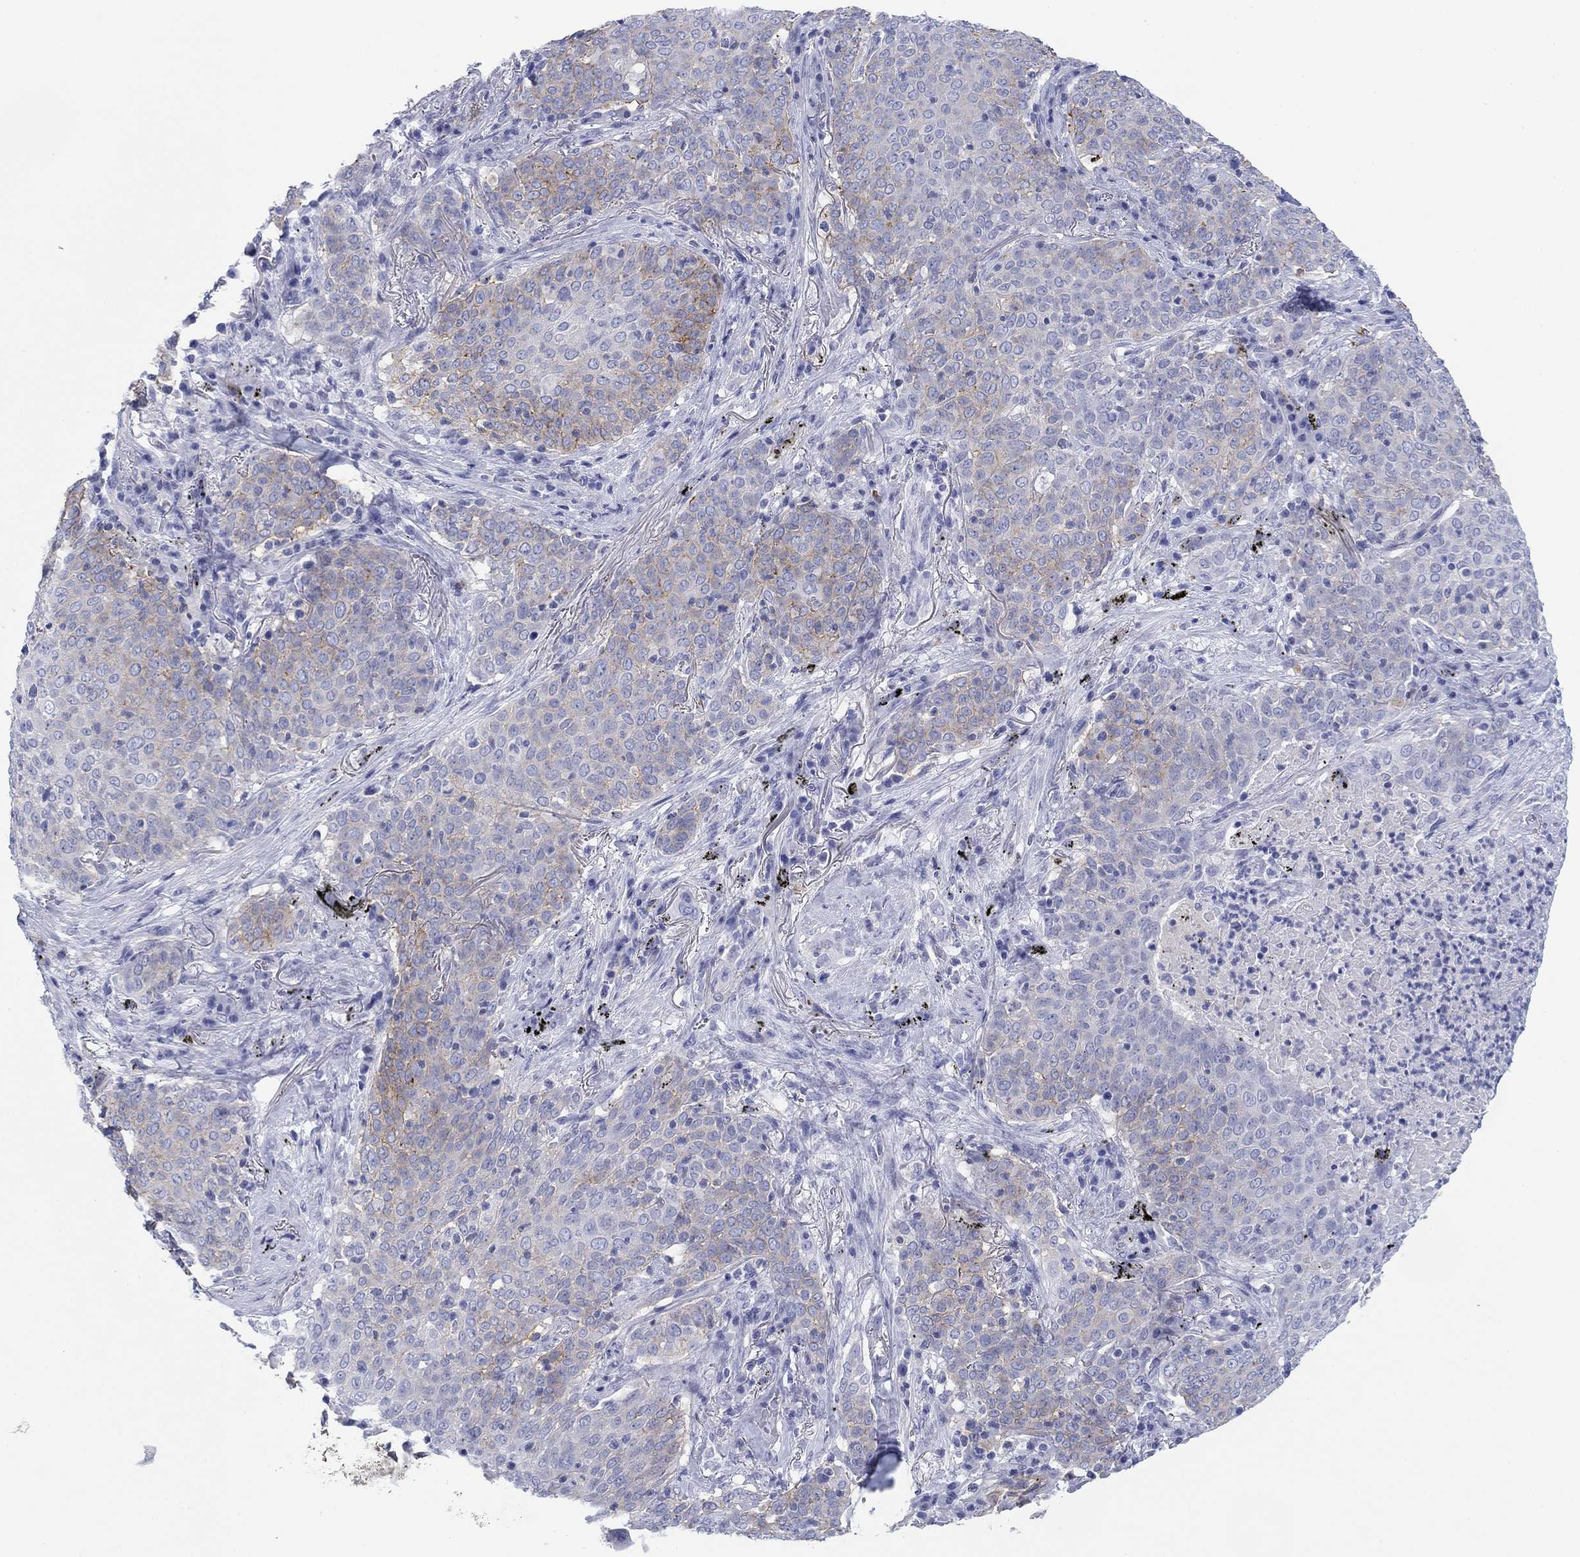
{"staining": {"intensity": "negative", "quantity": "none", "location": "none"}, "tissue": "lung cancer", "cell_type": "Tumor cells", "image_type": "cancer", "snomed": [{"axis": "morphology", "description": "Squamous cell carcinoma, NOS"}, {"axis": "topography", "description": "Lung"}], "caption": "This is an immunohistochemistry photomicrograph of human squamous cell carcinoma (lung). There is no positivity in tumor cells.", "gene": "ATP1B1", "patient": {"sex": "male", "age": 82}}